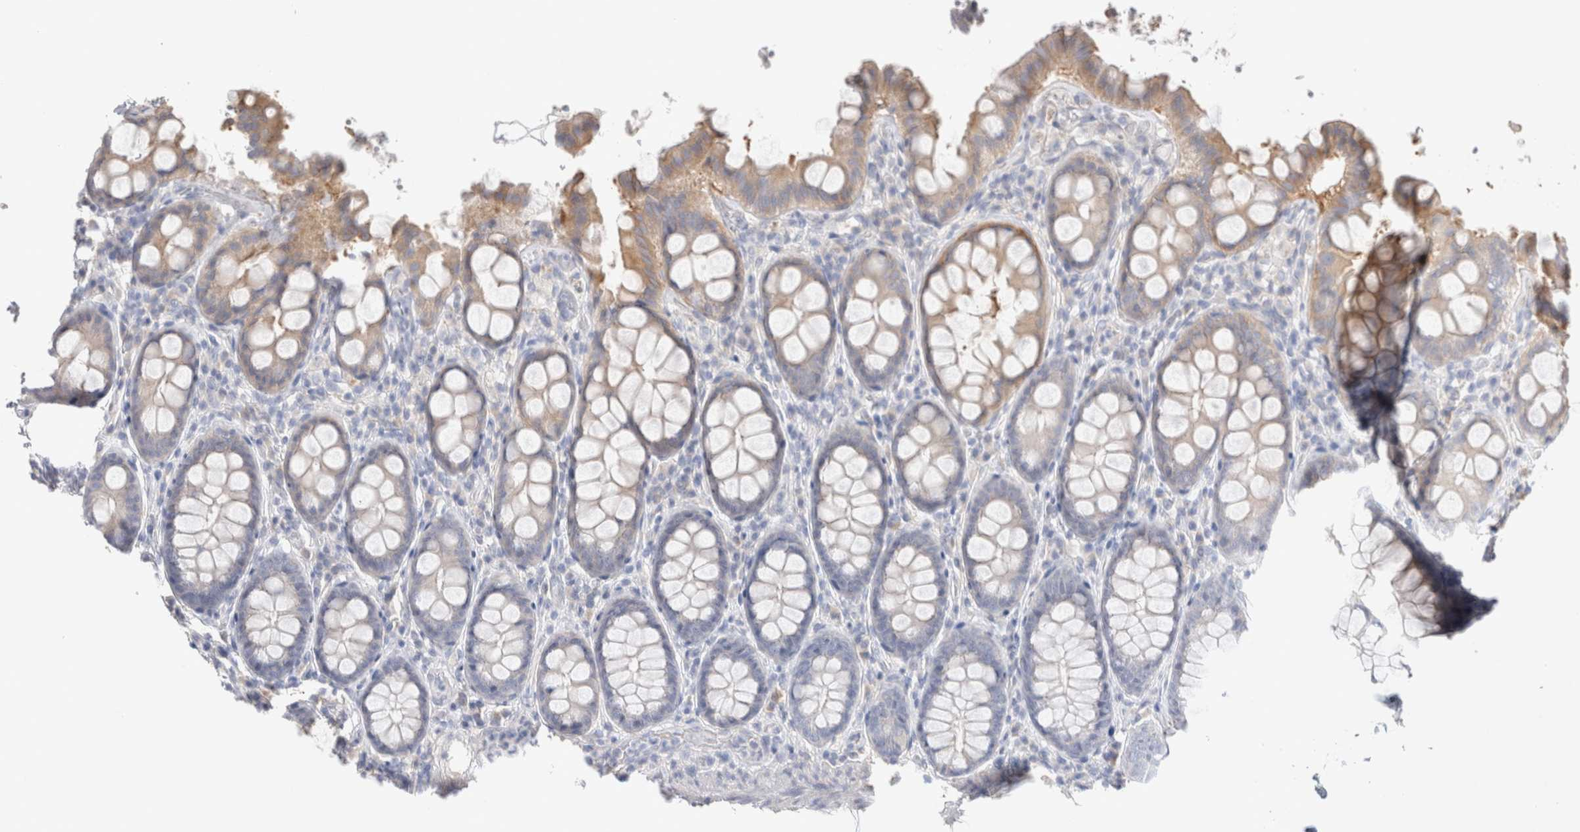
{"staining": {"intensity": "weak", "quantity": "<25%", "location": "cytoplasmic/membranous"}, "tissue": "colon", "cell_type": "Endothelial cells", "image_type": "normal", "snomed": [{"axis": "morphology", "description": "Normal tissue, NOS"}, {"axis": "topography", "description": "Colon"}, {"axis": "topography", "description": "Peripheral nerve tissue"}], "caption": "This is an IHC photomicrograph of normal colon. There is no staining in endothelial cells.", "gene": "CAPN2", "patient": {"sex": "female", "age": 61}}